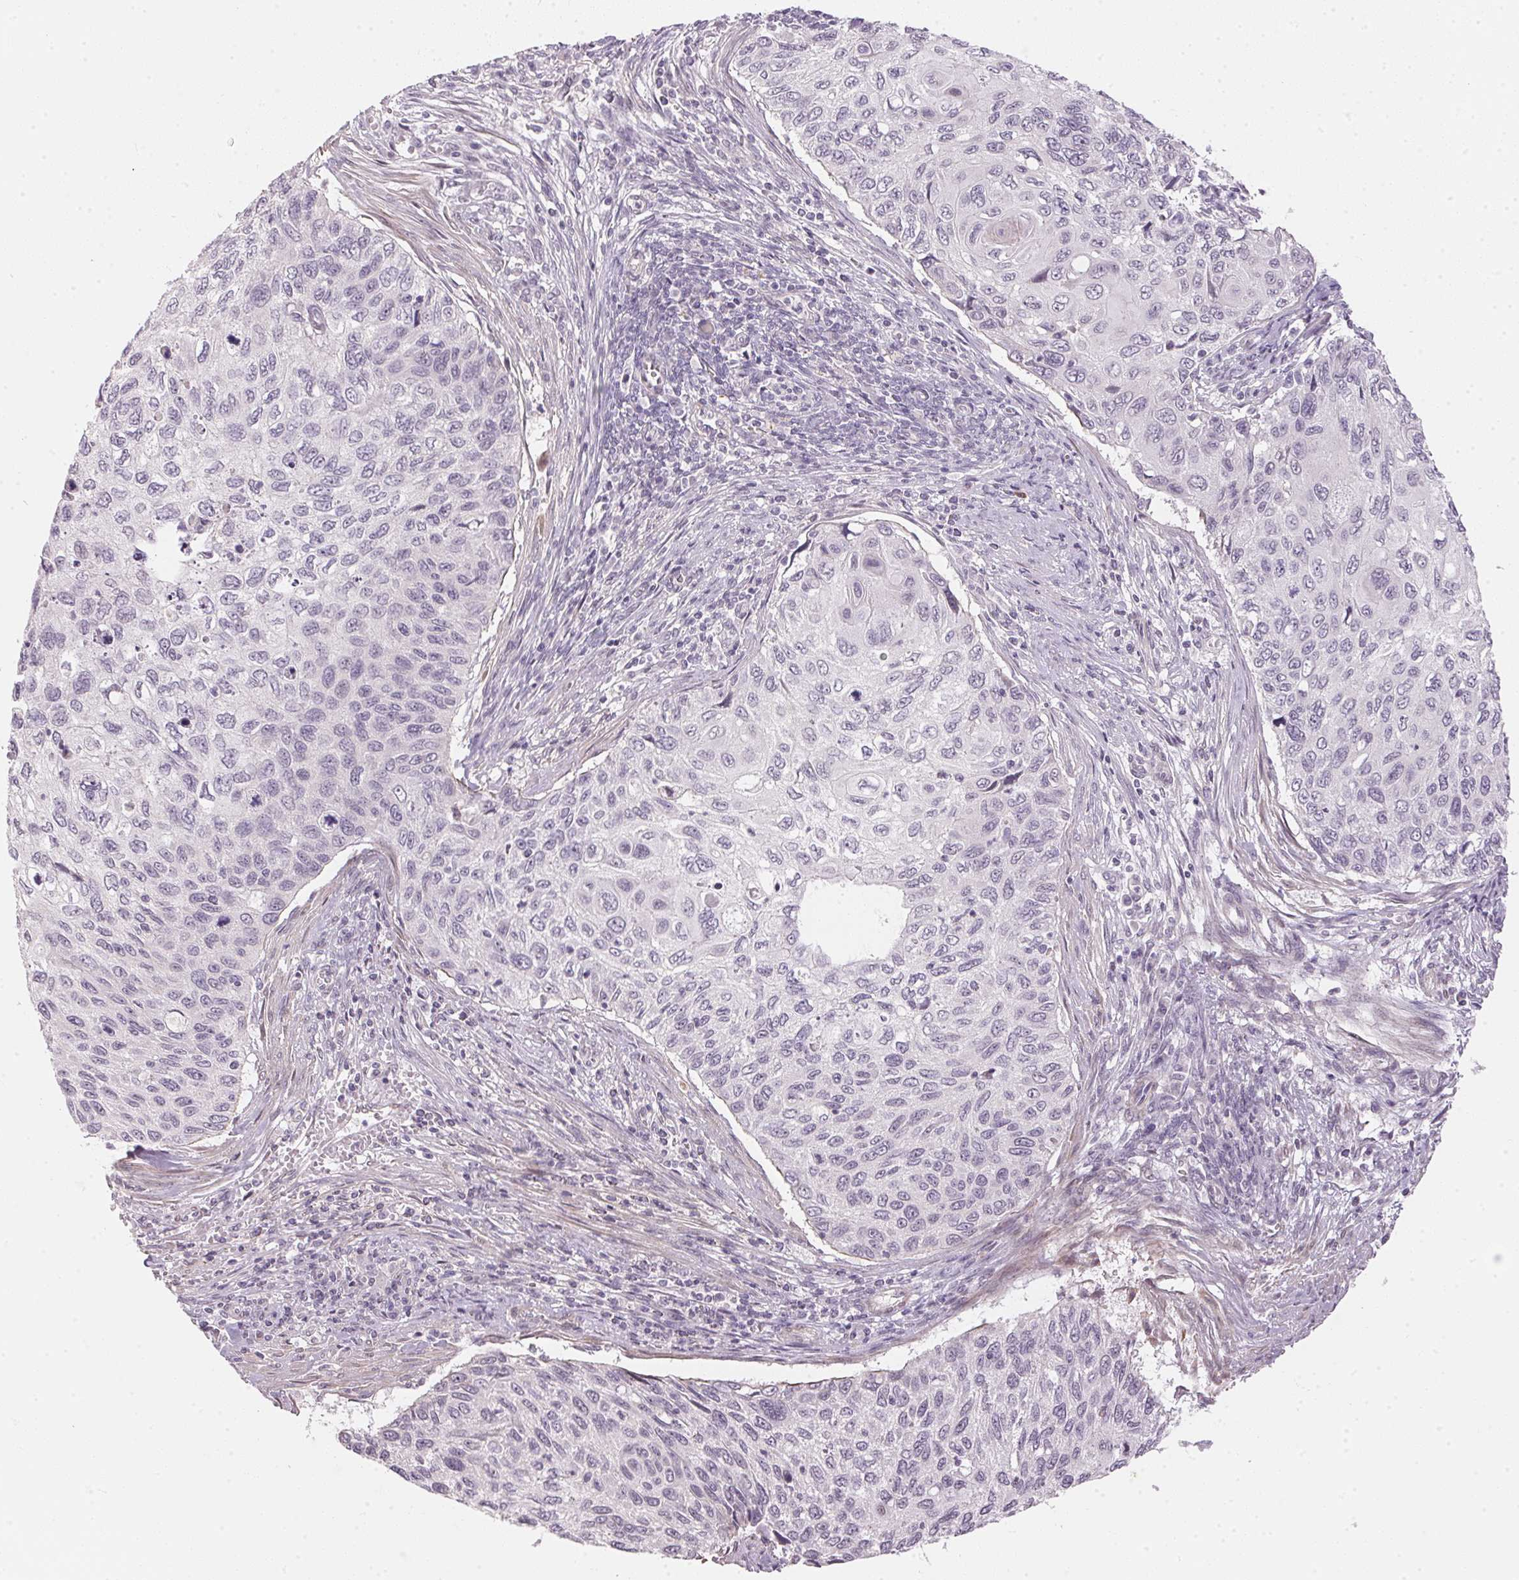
{"staining": {"intensity": "negative", "quantity": "none", "location": "none"}, "tissue": "cervical cancer", "cell_type": "Tumor cells", "image_type": "cancer", "snomed": [{"axis": "morphology", "description": "Squamous cell carcinoma, NOS"}, {"axis": "topography", "description": "Cervix"}], "caption": "Tumor cells show no significant protein staining in squamous cell carcinoma (cervical).", "gene": "GDAP1L1", "patient": {"sex": "female", "age": 70}}